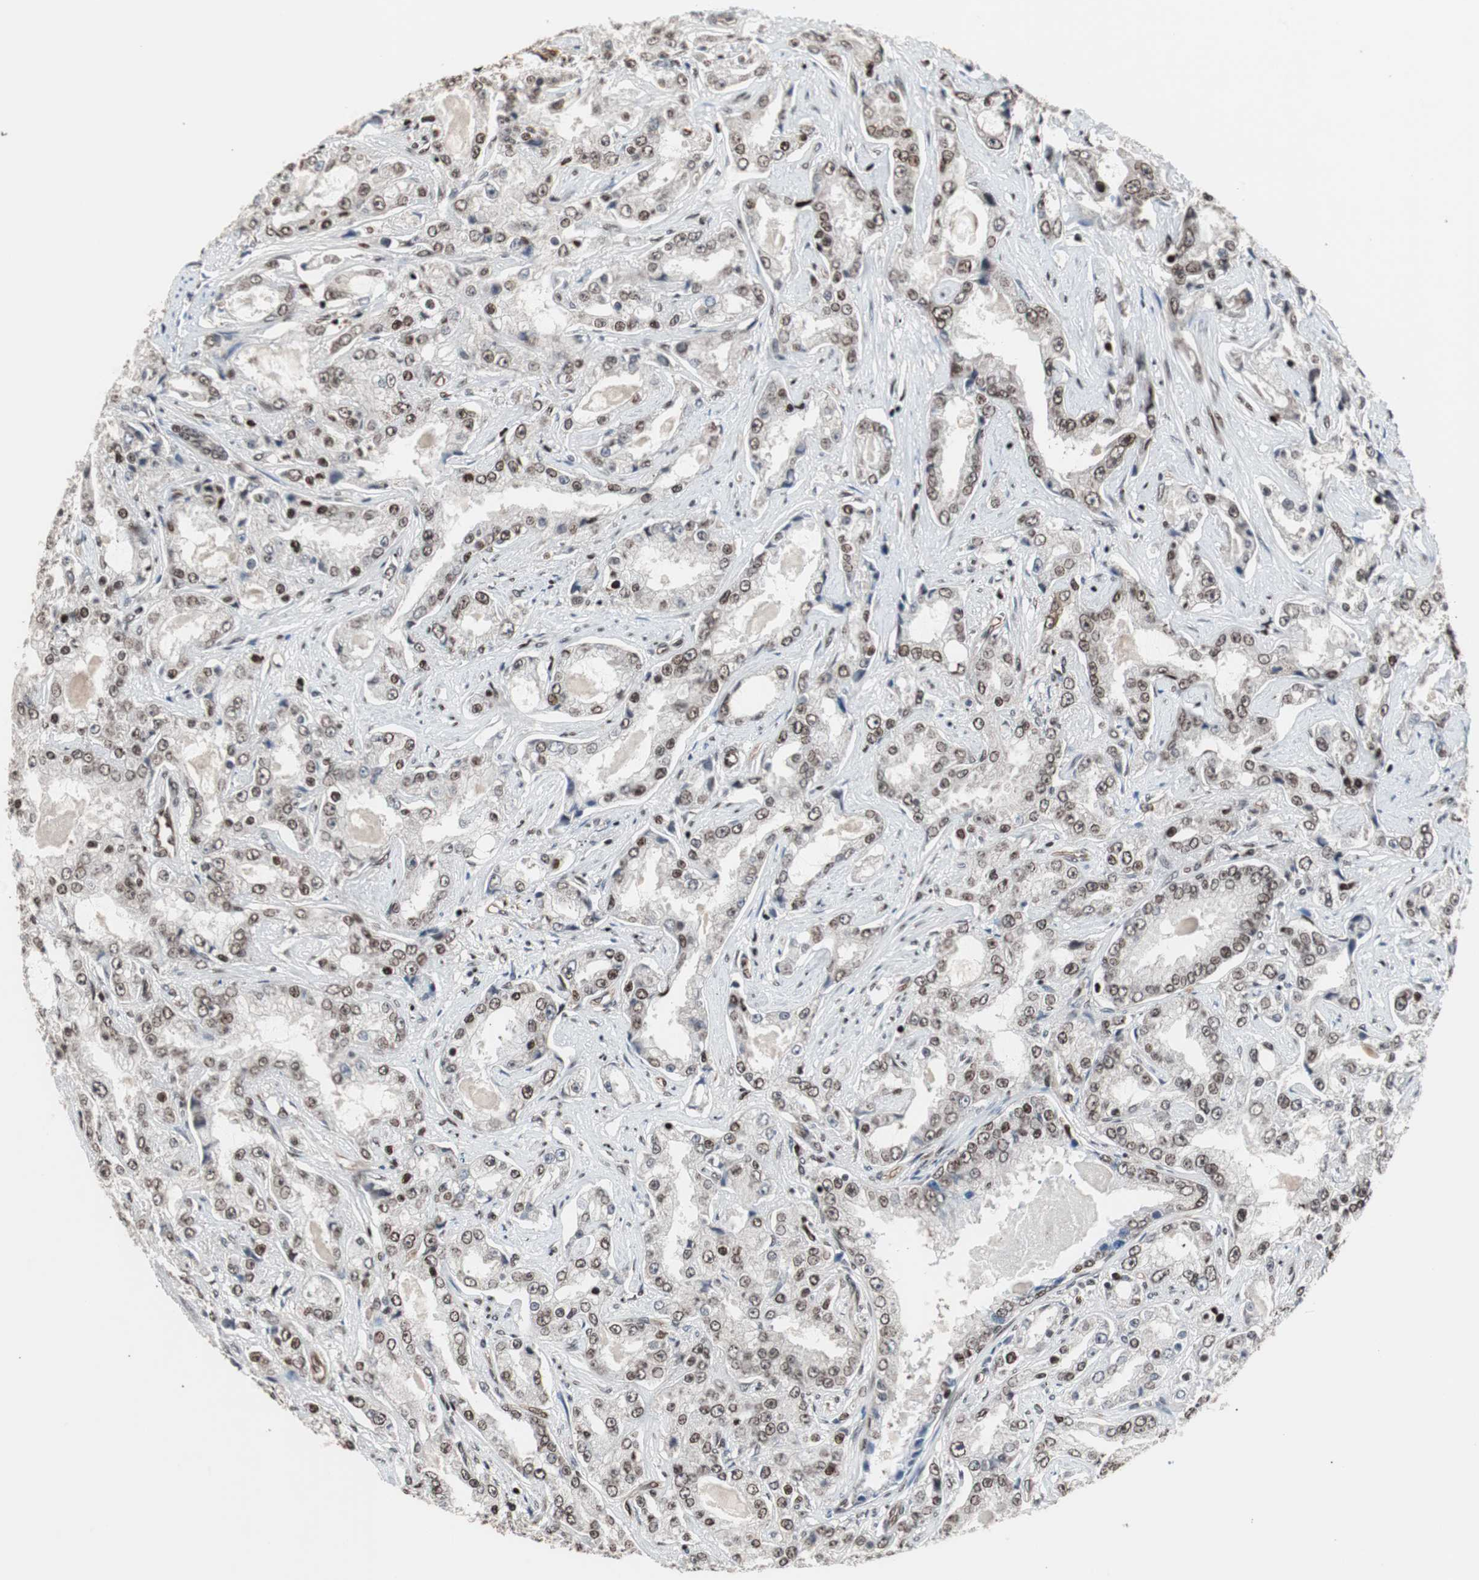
{"staining": {"intensity": "moderate", "quantity": ">75%", "location": "nuclear"}, "tissue": "prostate cancer", "cell_type": "Tumor cells", "image_type": "cancer", "snomed": [{"axis": "morphology", "description": "Adenocarcinoma, High grade"}, {"axis": "topography", "description": "Prostate"}], "caption": "Tumor cells exhibit medium levels of moderate nuclear staining in approximately >75% of cells in prostate high-grade adenocarcinoma. The staining was performed using DAB (3,3'-diaminobenzidine) to visualize the protein expression in brown, while the nuclei were stained in blue with hematoxylin (Magnification: 20x).", "gene": "POGZ", "patient": {"sex": "male", "age": 73}}